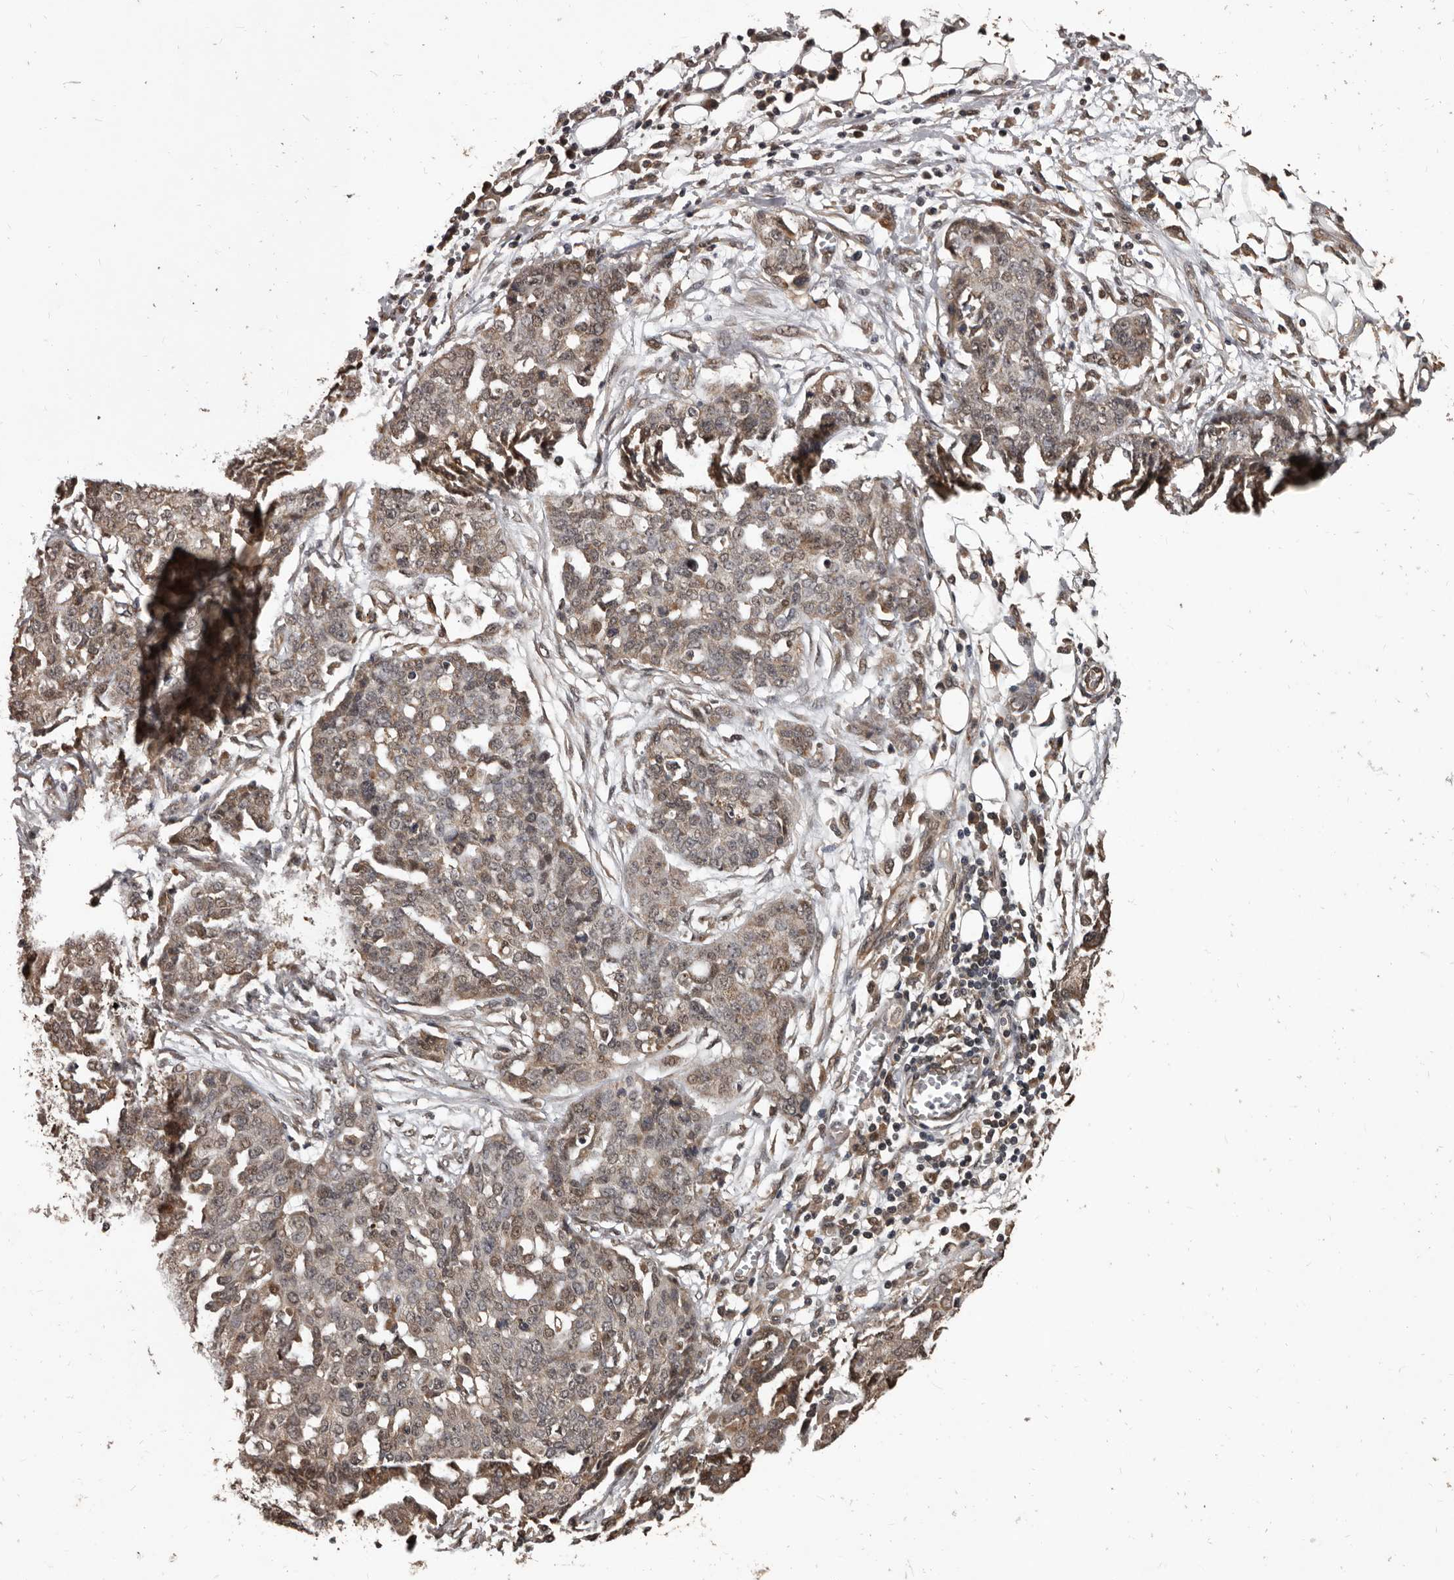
{"staining": {"intensity": "weak", "quantity": ">75%", "location": "nuclear"}, "tissue": "ovarian cancer", "cell_type": "Tumor cells", "image_type": "cancer", "snomed": [{"axis": "morphology", "description": "Cystadenocarcinoma, serous, NOS"}, {"axis": "topography", "description": "Soft tissue"}, {"axis": "topography", "description": "Ovary"}], "caption": "An immunohistochemistry histopathology image of neoplastic tissue is shown. Protein staining in brown highlights weak nuclear positivity in ovarian serous cystadenocarcinoma within tumor cells. The protein is shown in brown color, while the nuclei are stained blue.", "gene": "AHR", "patient": {"sex": "female", "age": 57}}